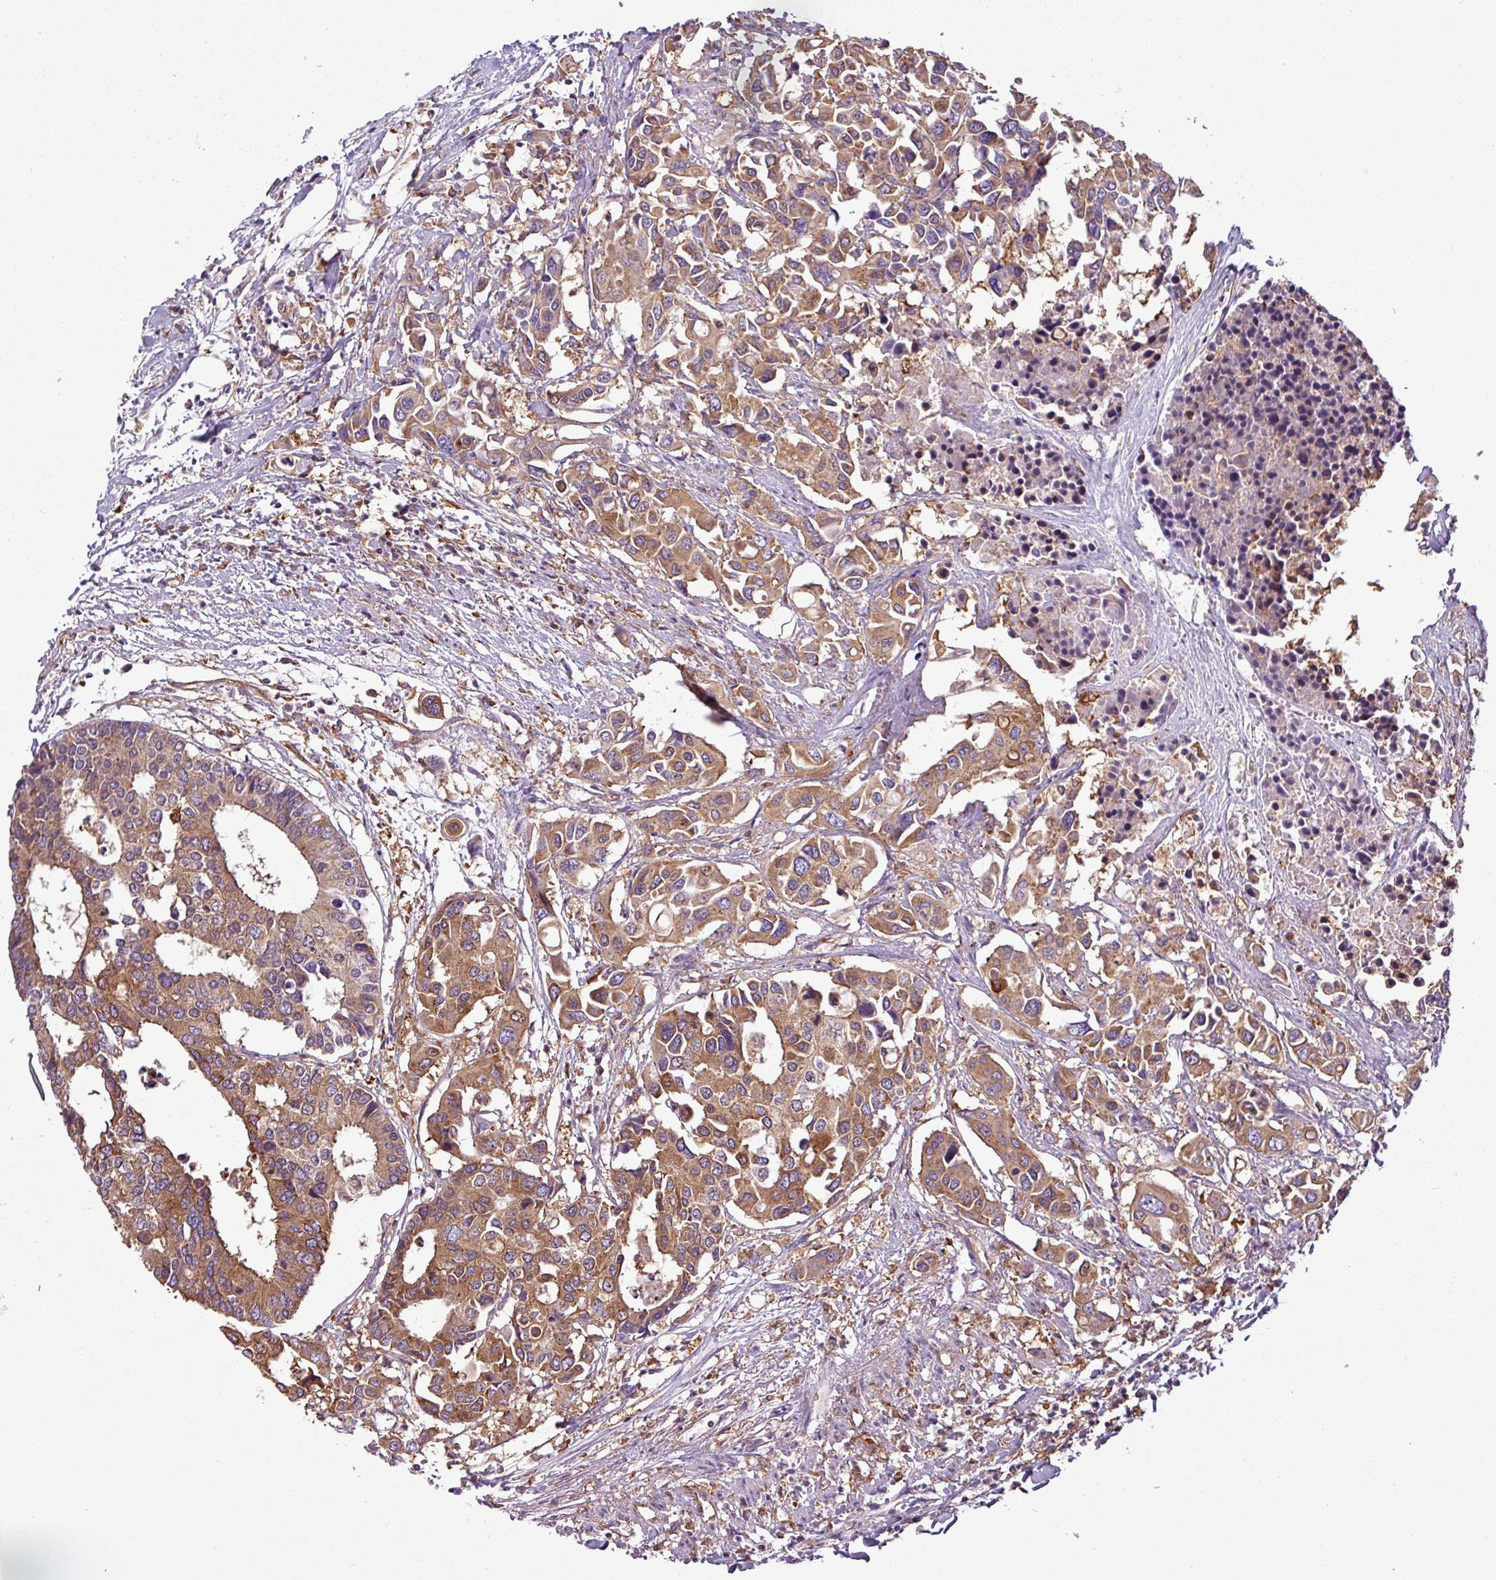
{"staining": {"intensity": "moderate", "quantity": ">75%", "location": "cytoplasmic/membranous"}, "tissue": "colorectal cancer", "cell_type": "Tumor cells", "image_type": "cancer", "snomed": [{"axis": "morphology", "description": "Adenocarcinoma, NOS"}, {"axis": "topography", "description": "Colon"}], "caption": "Immunohistochemistry (DAB (3,3'-diaminobenzidine)) staining of human colorectal cancer displays moderate cytoplasmic/membranous protein positivity in approximately >75% of tumor cells.", "gene": "PACSIN2", "patient": {"sex": "male", "age": 77}}